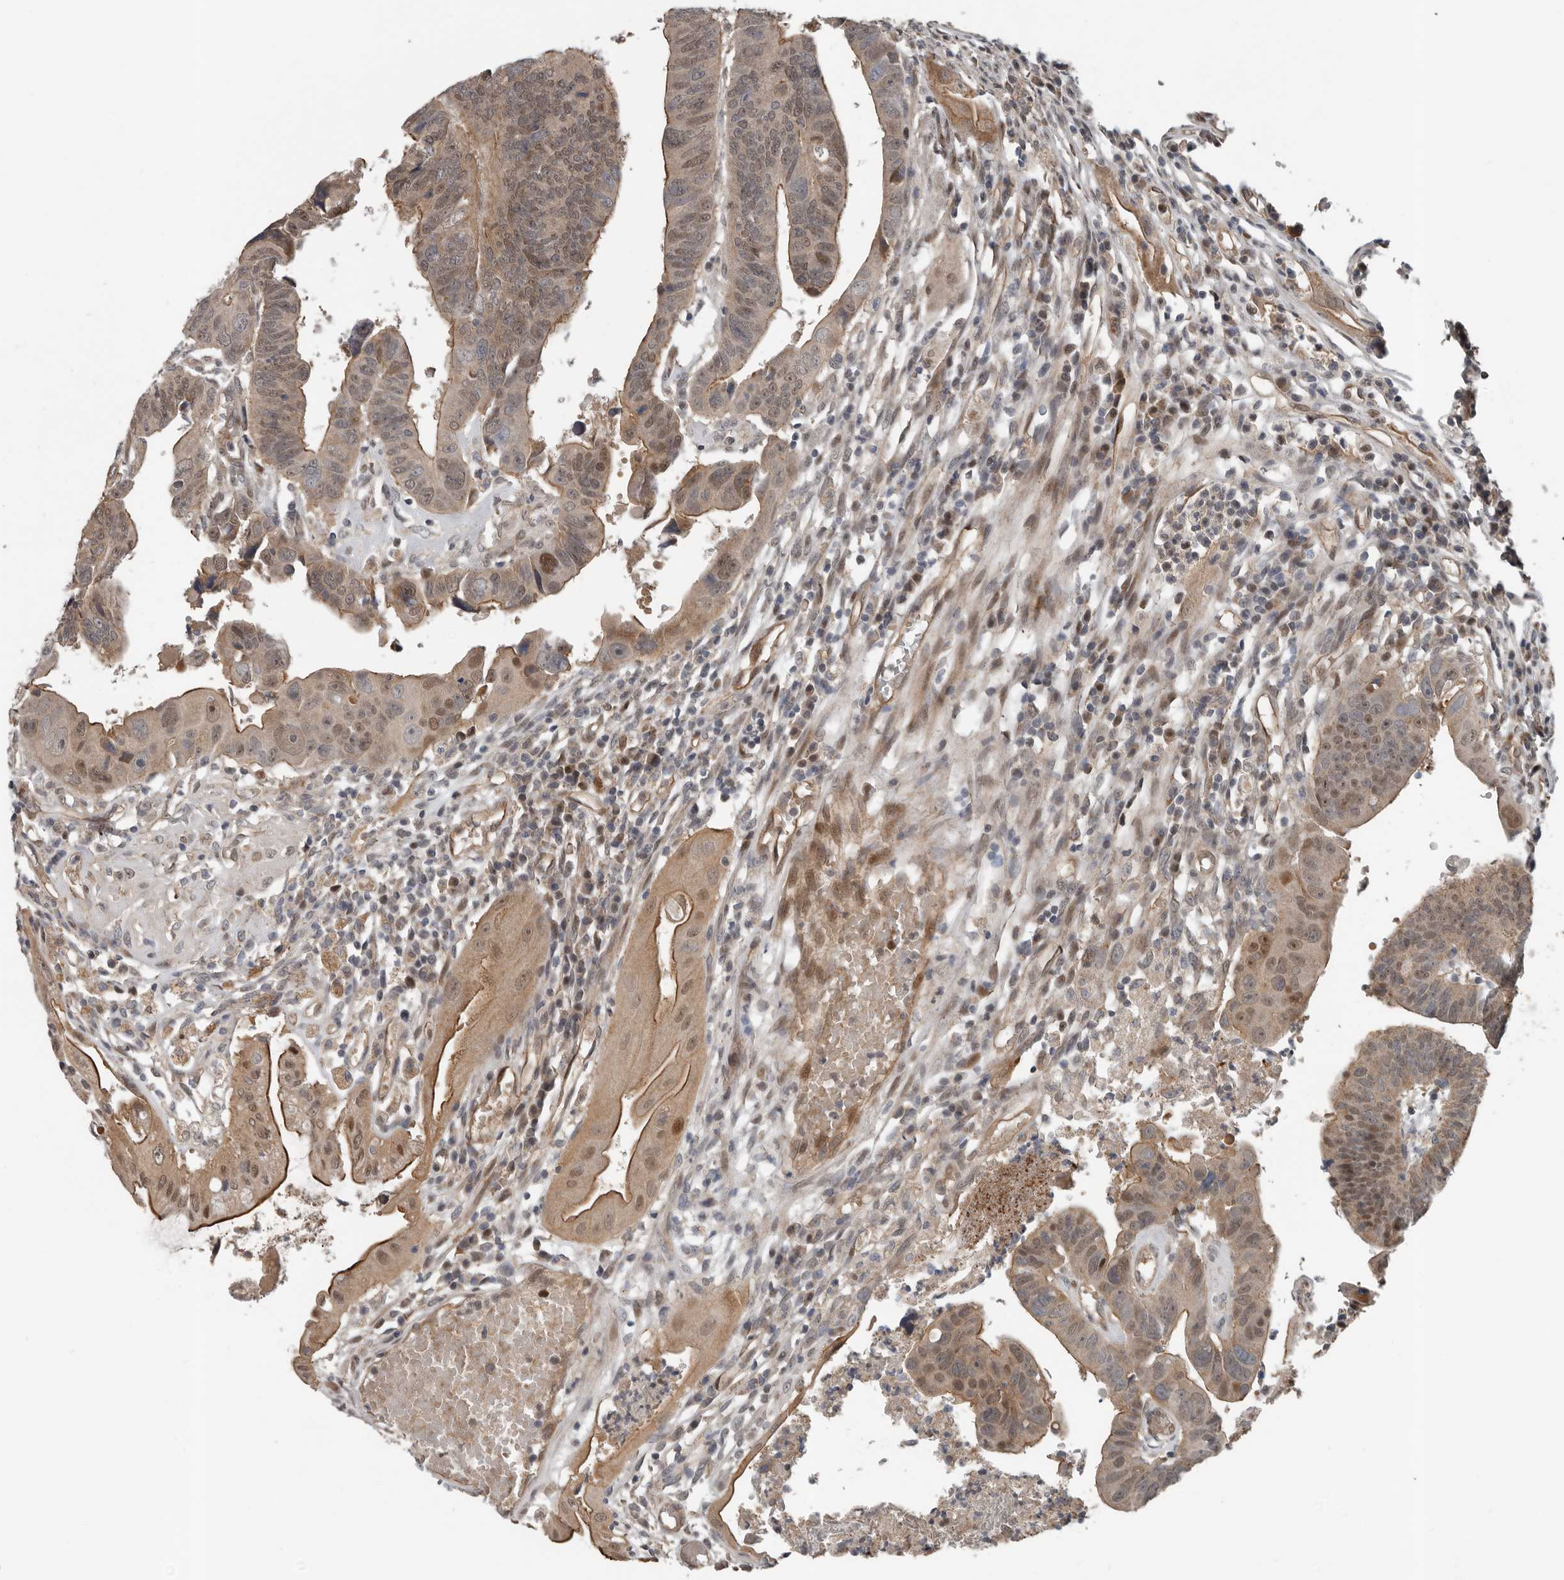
{"staining": {"intensity": "moderate", "quantity": ">75%", "location": "cytoplasmic/membranous,nuclear"}, "tissue": "colorectal cancer", "cell_type": "Tumor cells", "image_type": "cancer", "snomed": [{"axis": "morphology", "description": "Adenocarcinoma, NOS"}, {"axis": "topography", "description": "Rectum"}], "caption": "Immunohistochemistry (IHC) of colorectal adenocarcinoma displays medium levels of moderate cytoplasmic/membranous and nuclear positivity in approximately >75% of tumor cells. (Stains: DAB in brown, nuclei in blue, Microscopy: brightfield microscopy at high magnification).", "gene": "YOD1", "patient": {"sex": "female", "age": 65}}